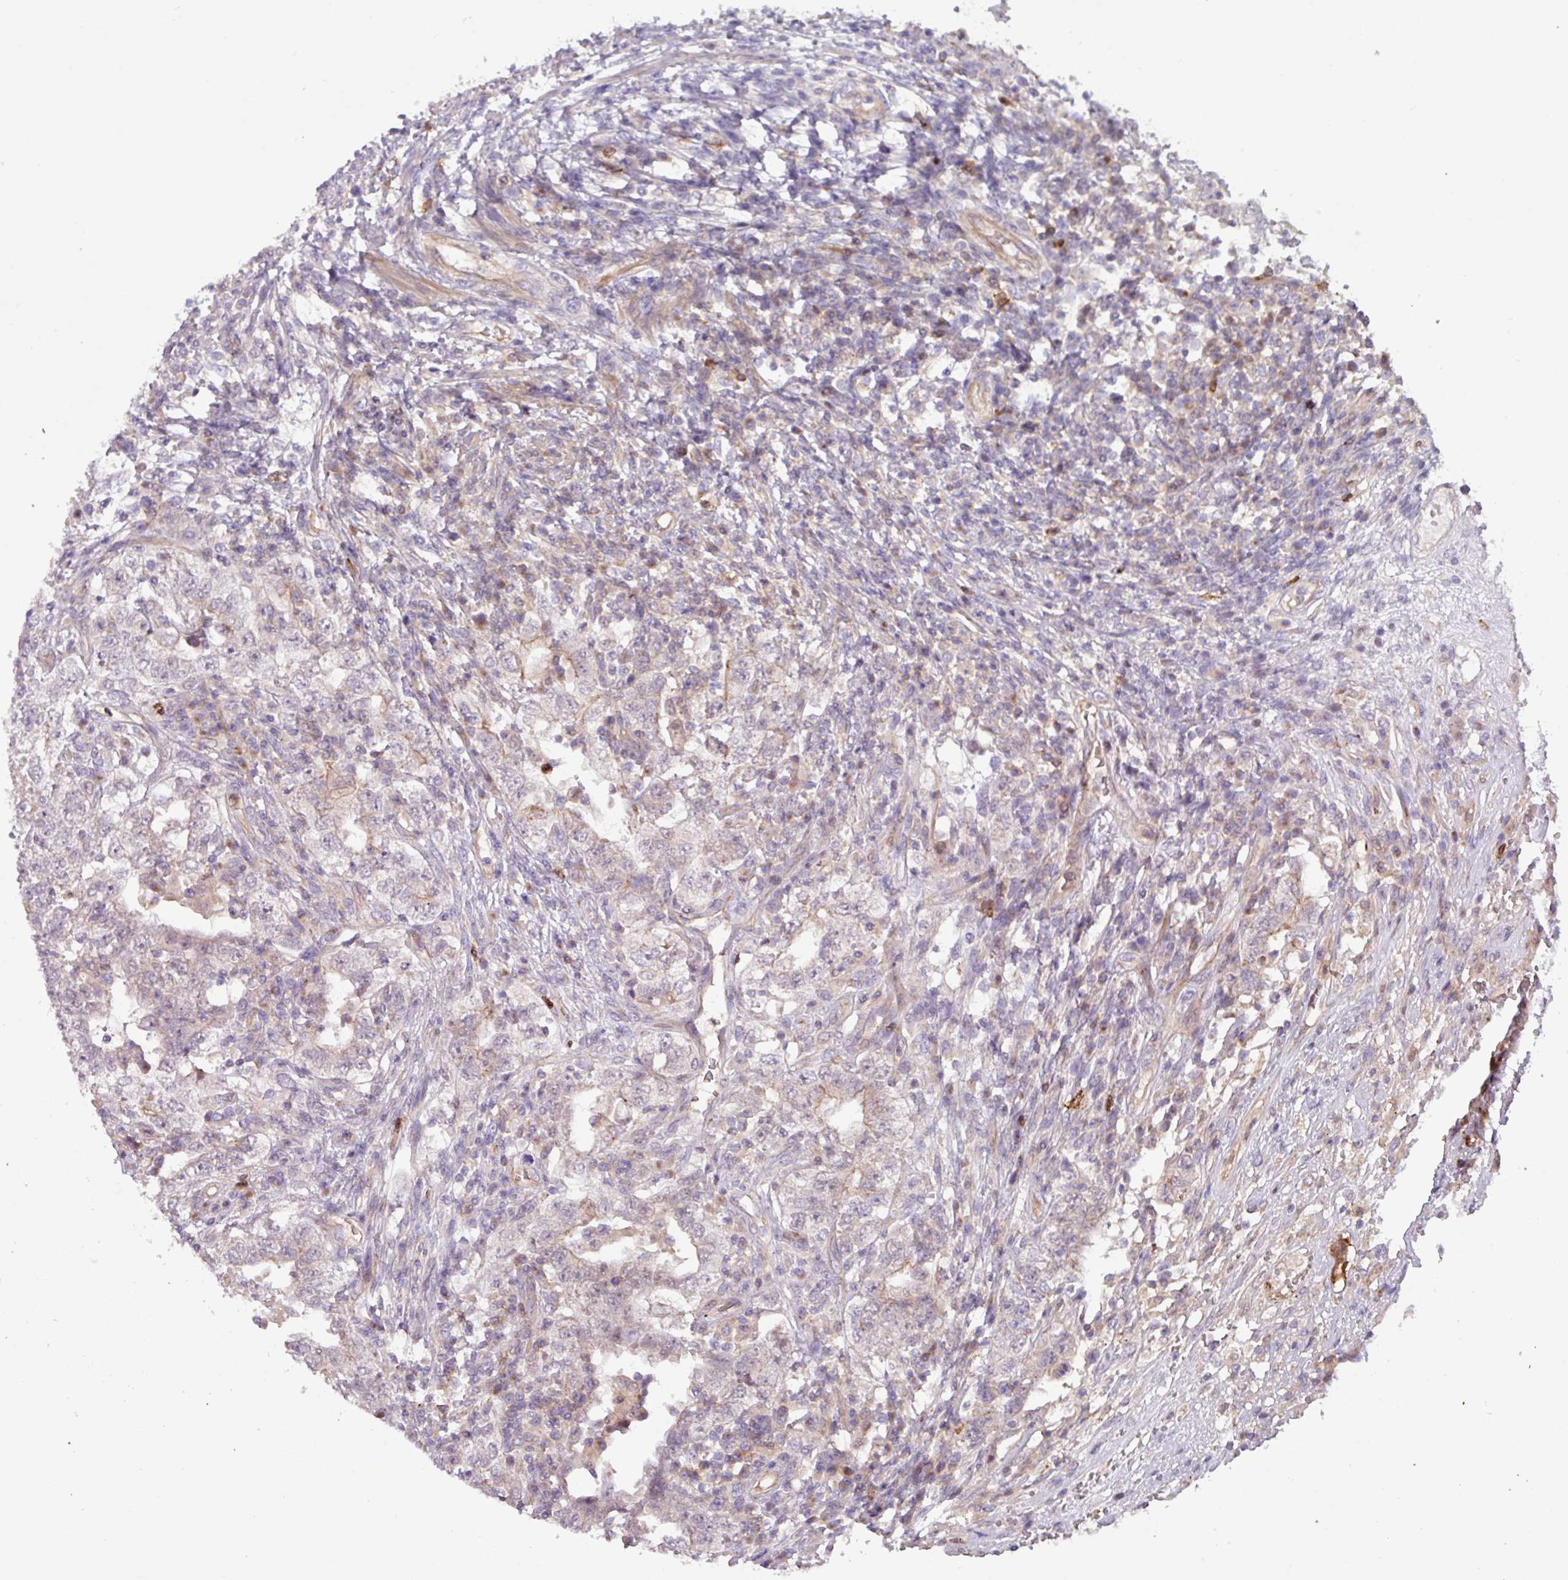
{"staining": {"intensity": "negative", "quantity": "none", "location": "none"}, "tissue": "testis cancer", "cell_type": "Tumor cells", "image_type": "cancer", "snomed": [{"axis": "morphology", "description": "Carcinoma, Embryonal, NOS"}, {"axis": "topography", "description": "Testis"}], "caption": "A histopathology image of testis cancer (embryonal carcinoma) stained for a protein shows no brown staining in tumor cells.", "gene": "CNTRL", "patient": {"sex": "male", "age": 26}}